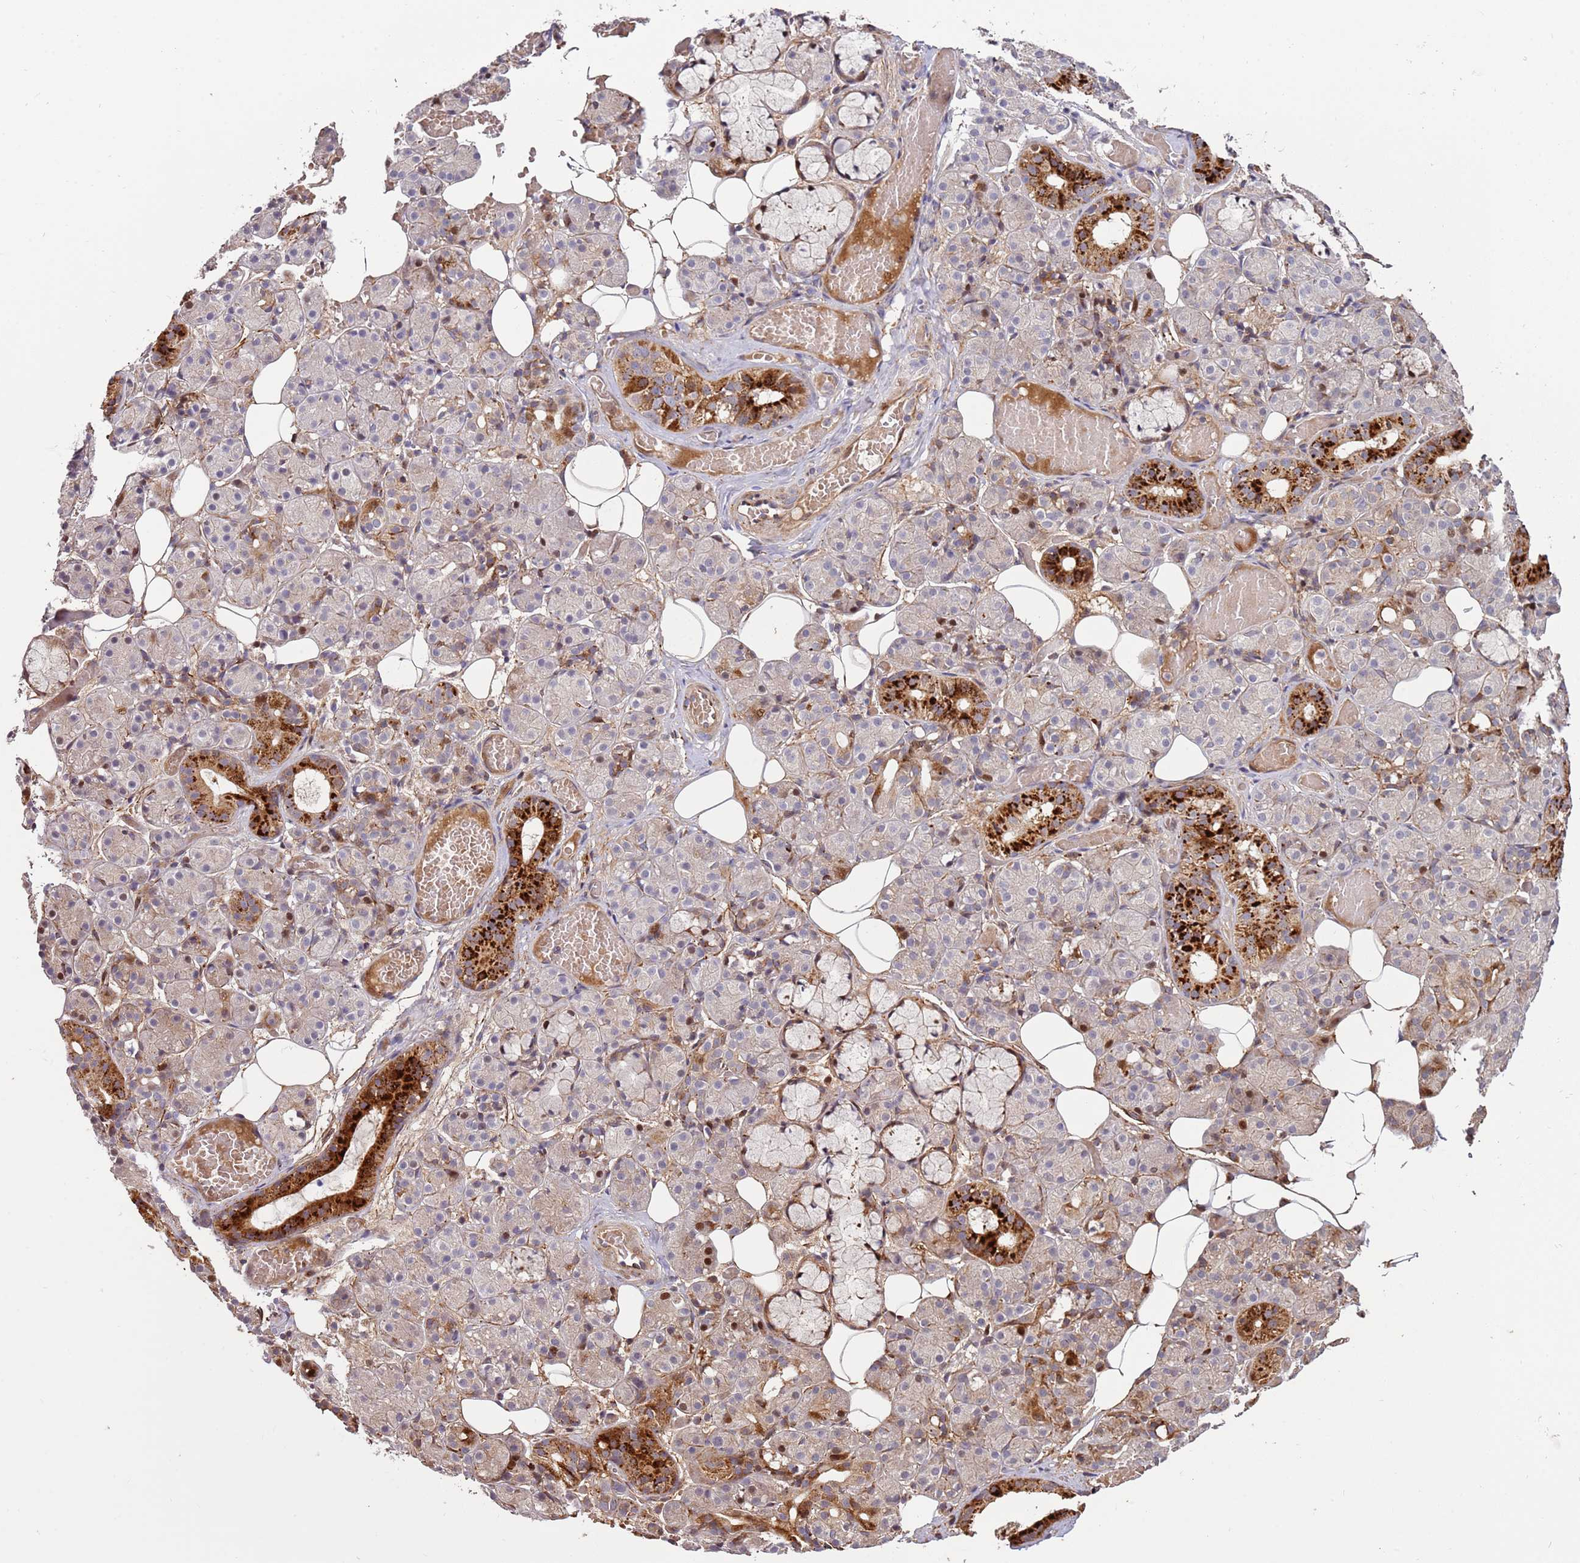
{"staining": {"intensity": "strong", "quantity": "<25%", "location": "cytoplasmic/membranous"}, "tissue": "salivary gland", "cell_type": "Glandular cells", "image_type": "normal", "snomed": [{"axis": "morphology", "description": "Normal tissue, NOS"}, {"axis": "topography", "description": "Salivary gland"}], "caption": "Immunohistochemical staining of benign salivary gland exhibits strong cytoplasmic/membranous protein positivity in approximately <25% of glandular cells.", "gene": "RHBDL1", "patient": {"sex": "male", "age": 63}}